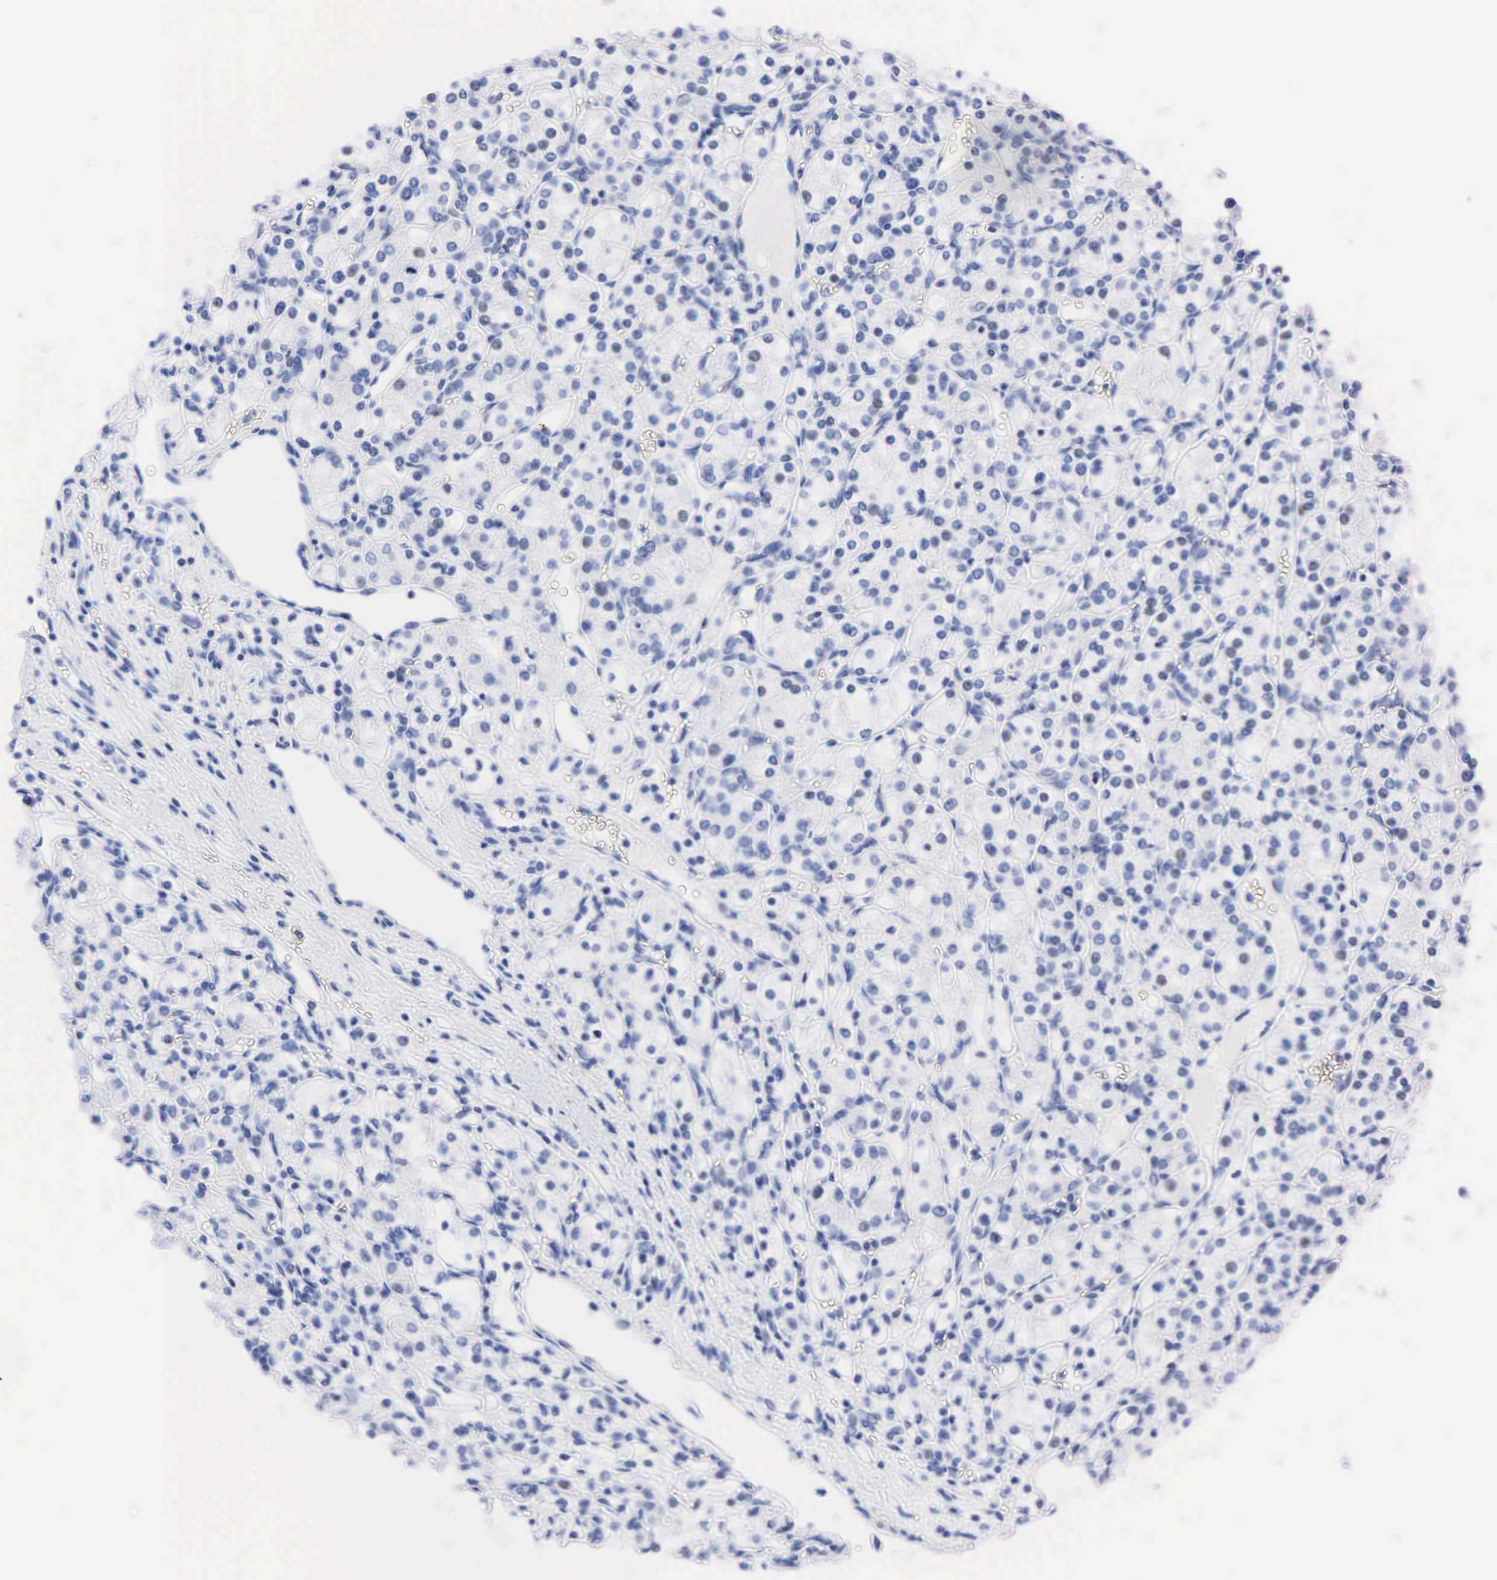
{"staining": {"intensity": "negative", "quantity": "none", "location": "none"}, "tissue": "renal cancer", "cell_type": "Tumor cells", "image_type": "cancer", "snomed": [{"axis": "morphology", "description": "Adenocarcinoma, NOS"}, {"axis": "topography", "description": "Kidney"}], "caption": "A micrograph of human renal cancer is negative for staining in tumor cells.", "gene": "PTH", "patient": {"sex": "female", "age": 62}}